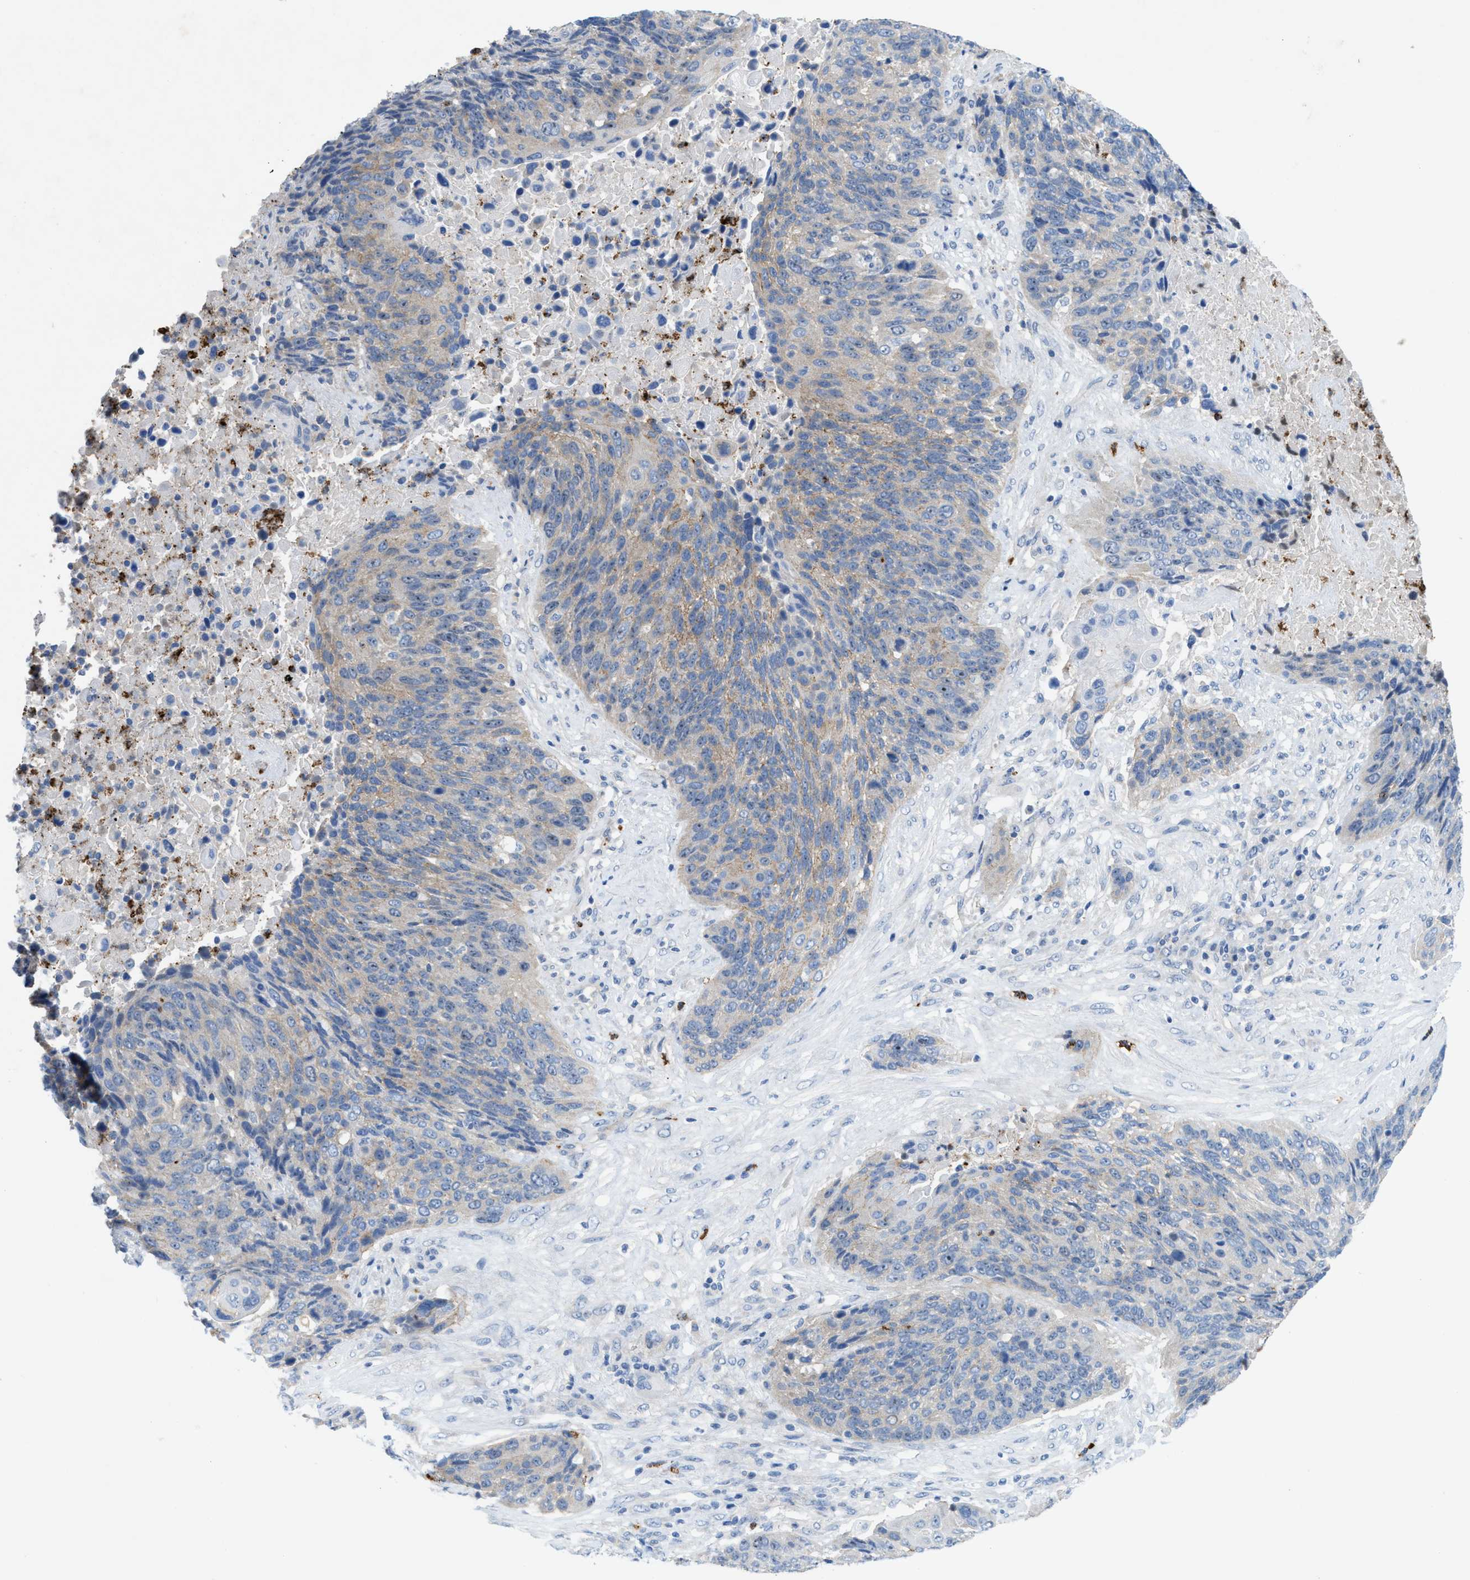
{"staining": {"intensity": "weak", "quantity": "<25%", "location": "cytoplasmic/membranous"}, "tissue": "lung cancer", "cell_type": "Tumor cells", "image_type": "cancer", "snomed": [{"axis": "morphology", "description": "Squamous cell carcinoma, NOS"}, {"axis": "topography", "description": "Lung"}], "caption": "This is an IHC histopathology image of lung cancer. There is no positivity in tumor cells.", "gene": "CMTM1", "patient": {"sex": "male", "age": 66}}